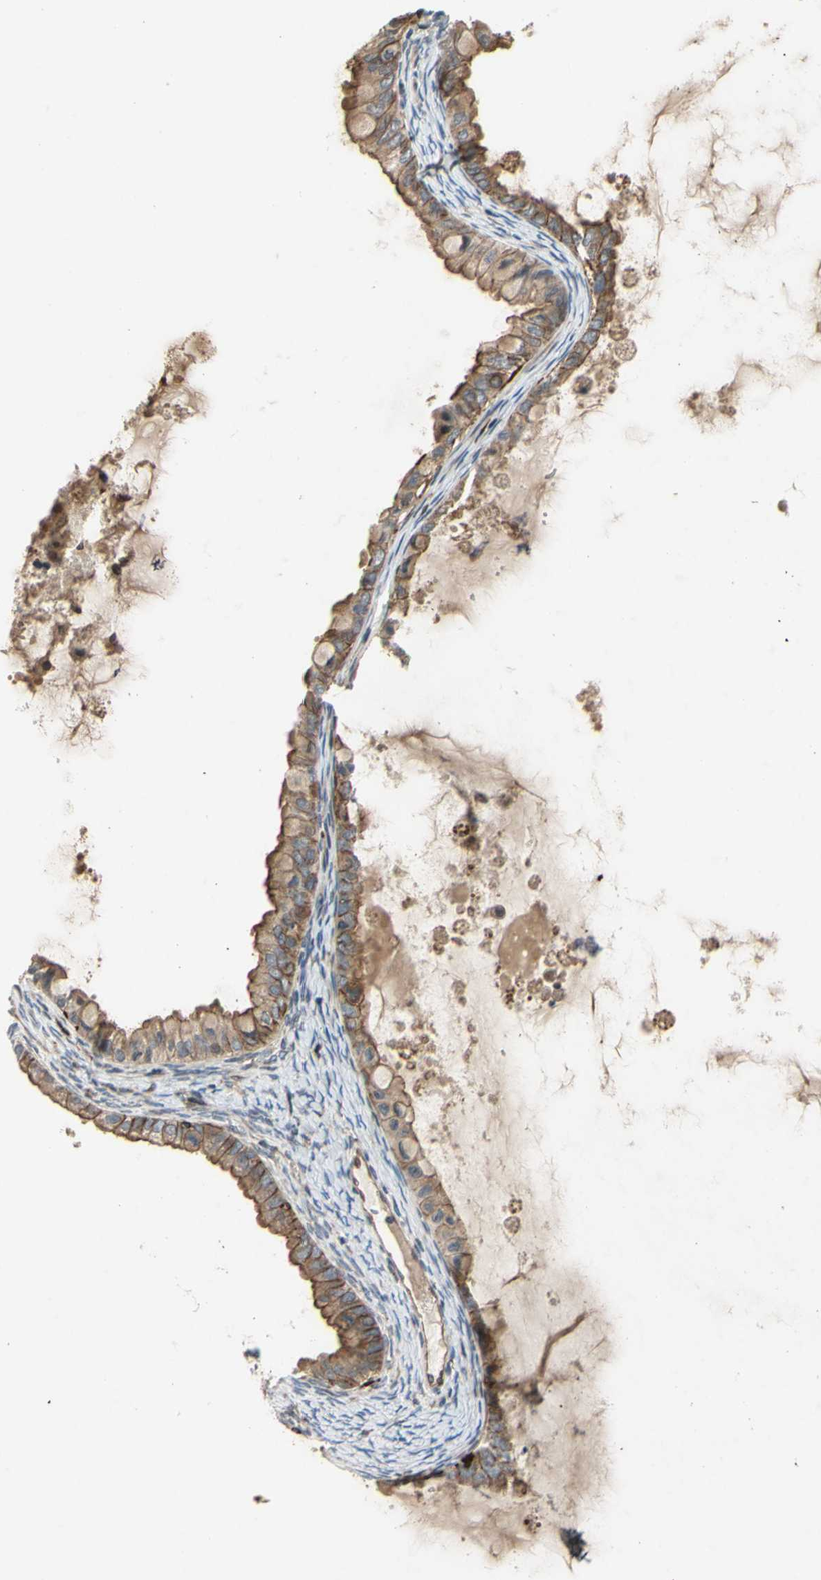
{"staining": {"intensity": "moderate", "quantity": "25%-75%", "location": "cytoplasmic/membranous"}, "tissue": "ovarian cancer", "cell_type": "Tumor cells", "image_type": "cancer", "snomed": [{"axis": "morphology", "description": "Cystadenocarcinoma, mucinous, NOS"}, {"axis": "topography", "description": "Ovary"}], "caption": "Human ovarian cancer stained with a protein marker demonstrates moderate staining in tumor cells.", "gene": "PLXNA2", "patient": {"sex": "female", "age": 80}}